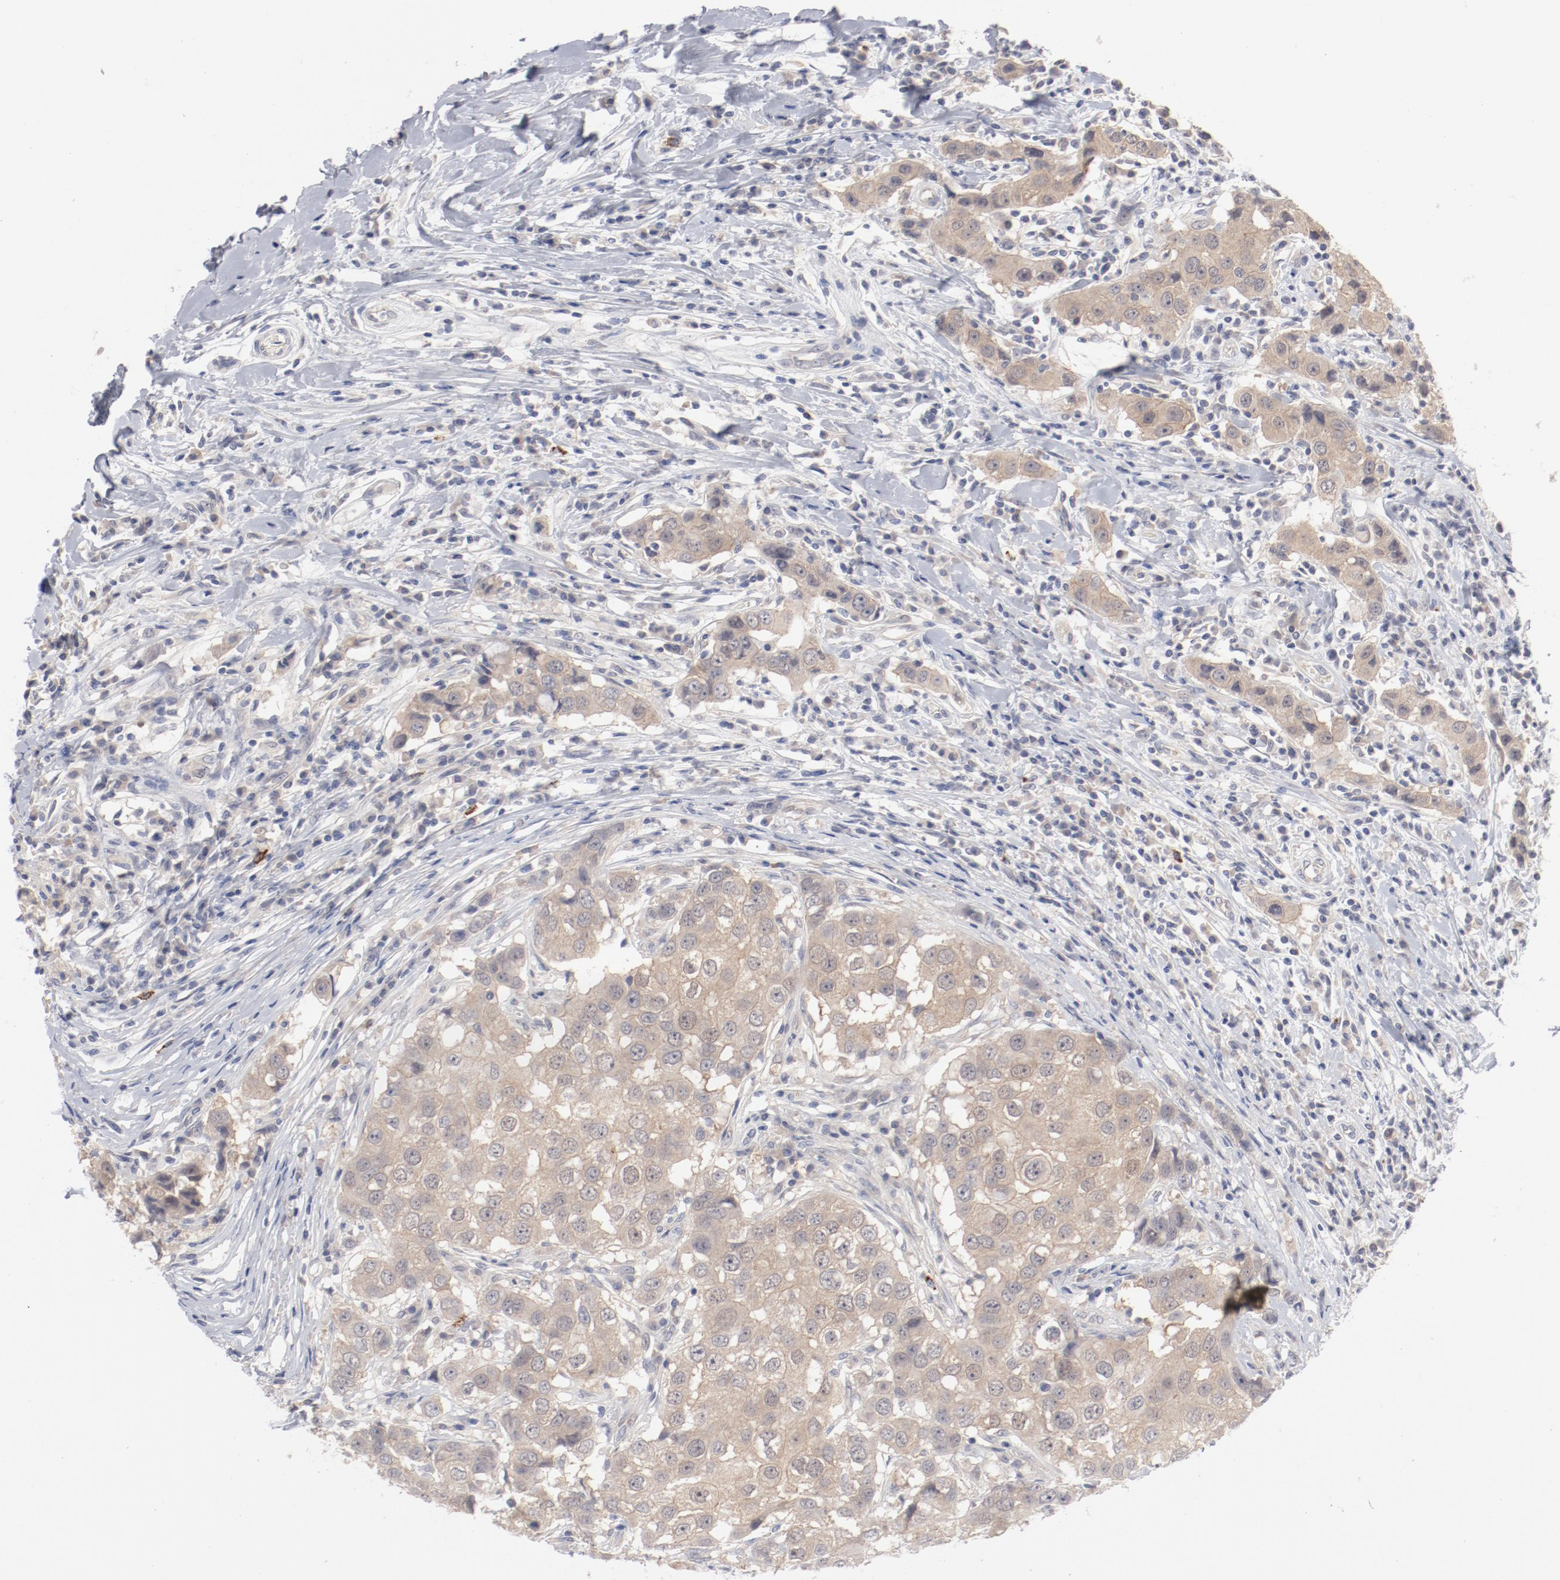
{"staining": {"intensity": "weak", "quantity": "25%-75%", "location": "cytoplasmic/membranous"}, "tissue": "breast cancer", "cell_type": "Tumor cells", "image_type": "cancer", "snomed": [{"axis": "morphology", "description": "Duct carcinoma"}, {"axis": "topography", "description": "Breast"}], "caption": "A micrograph showing weak cytoplasmic/membranous positivity in about 25%-75% of tumor cells in breast cancer, as visualized by brown immunohistochemical staining.", "gene": "SH3BGR", "patient": {"sex": "female", "age": 27}}